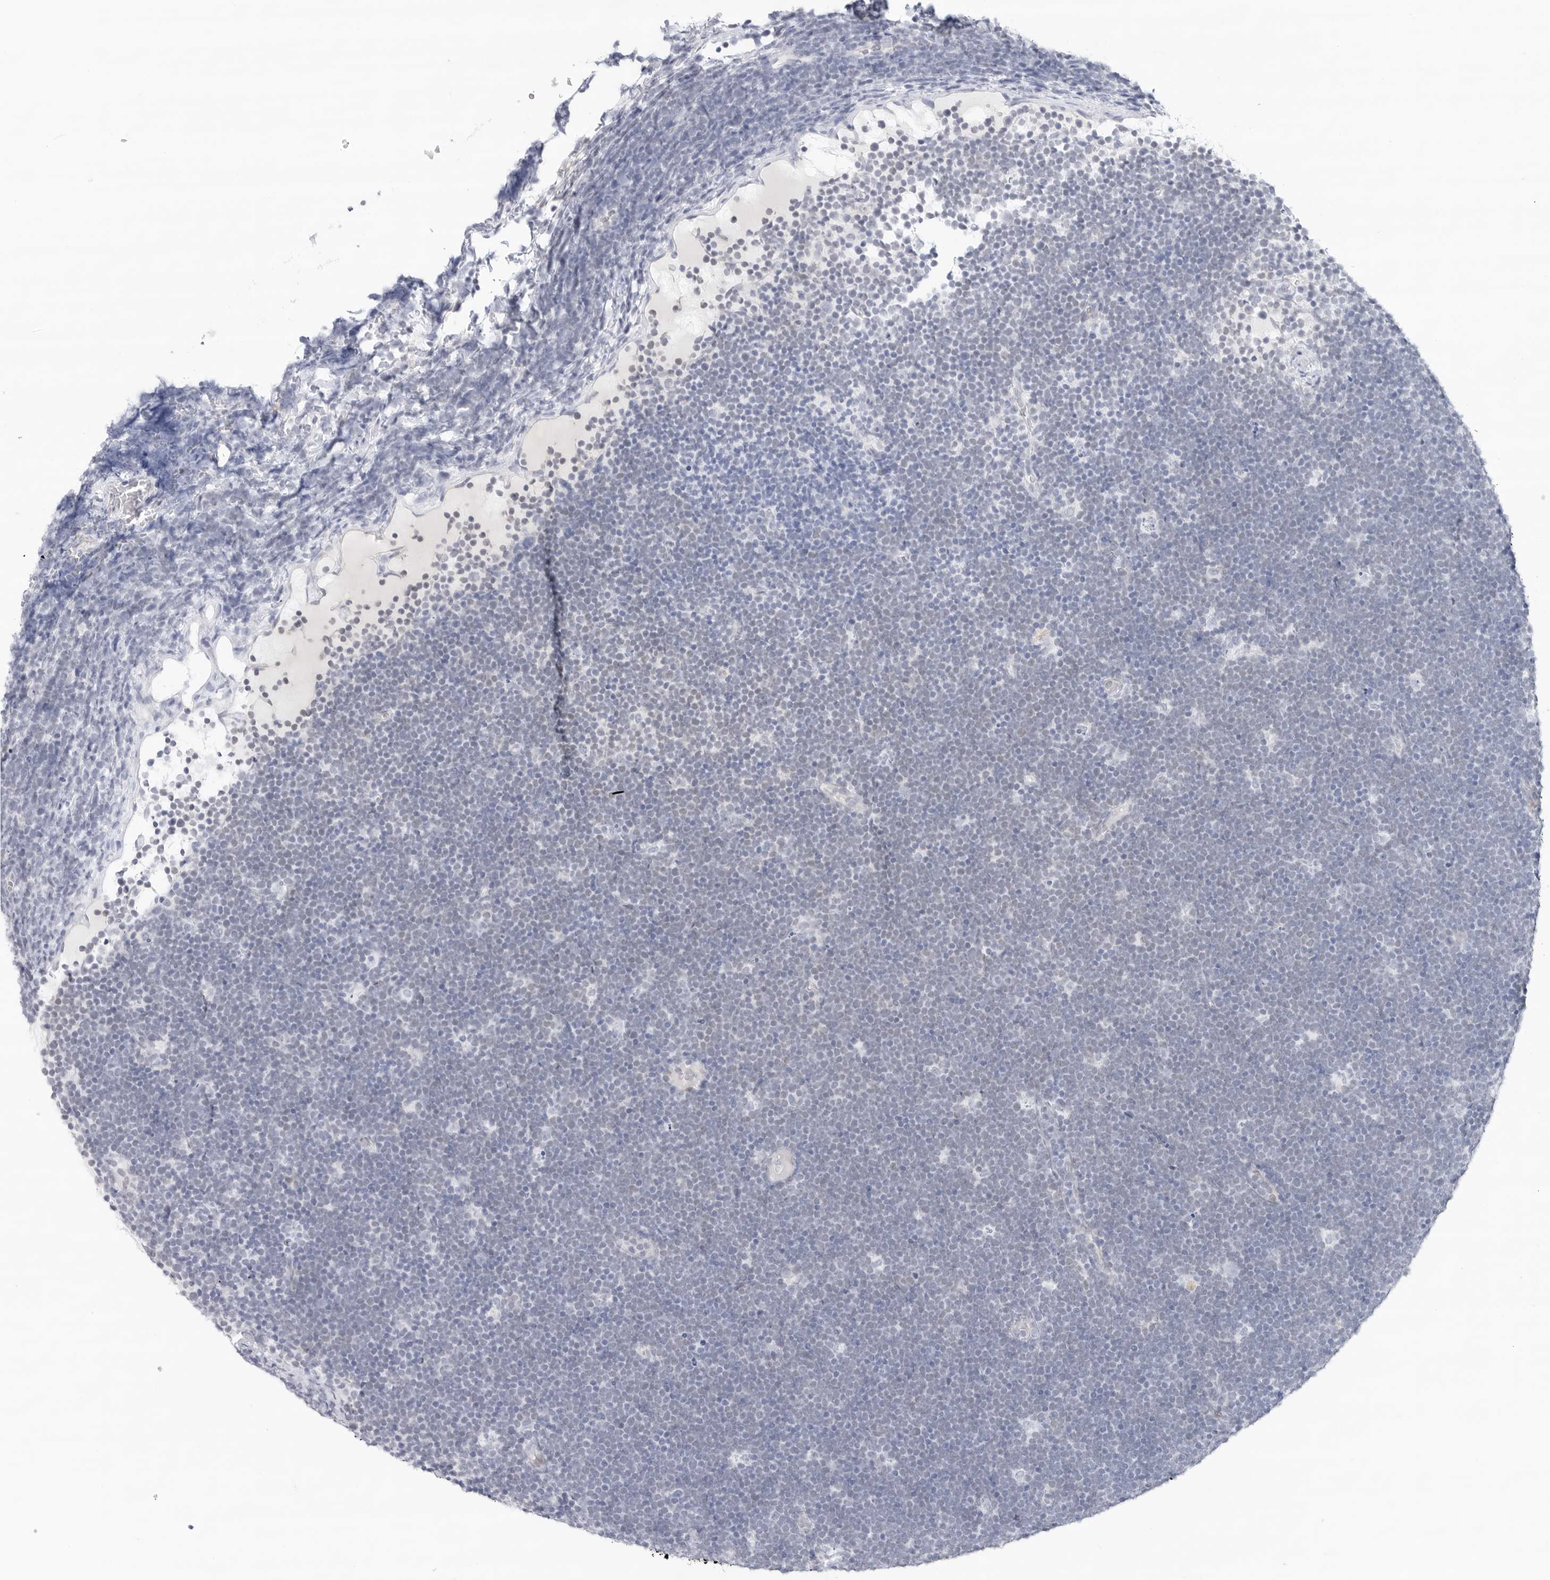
{"staining": {"intensity": "negative", "quantity": "none", "location": "none"}, "tissue": "lymphoma", "cell_type": "Tumor cells", "image_type": "cancer", "snomed": [{"axis": "morphology", "description": "Malignant lymphoma, non-Hodgkin's type, High grade"}, {"axis": "topography", "description": "Lymph node"}], "caption": "This is a image of immunohistochemistry staining of malignant lymphoma, non-Hodgkin's type (high-grade), which shows no expression in tumor cells.", "gene": "SLC19A1", "patient": {"sex": "male", "age": 13}}